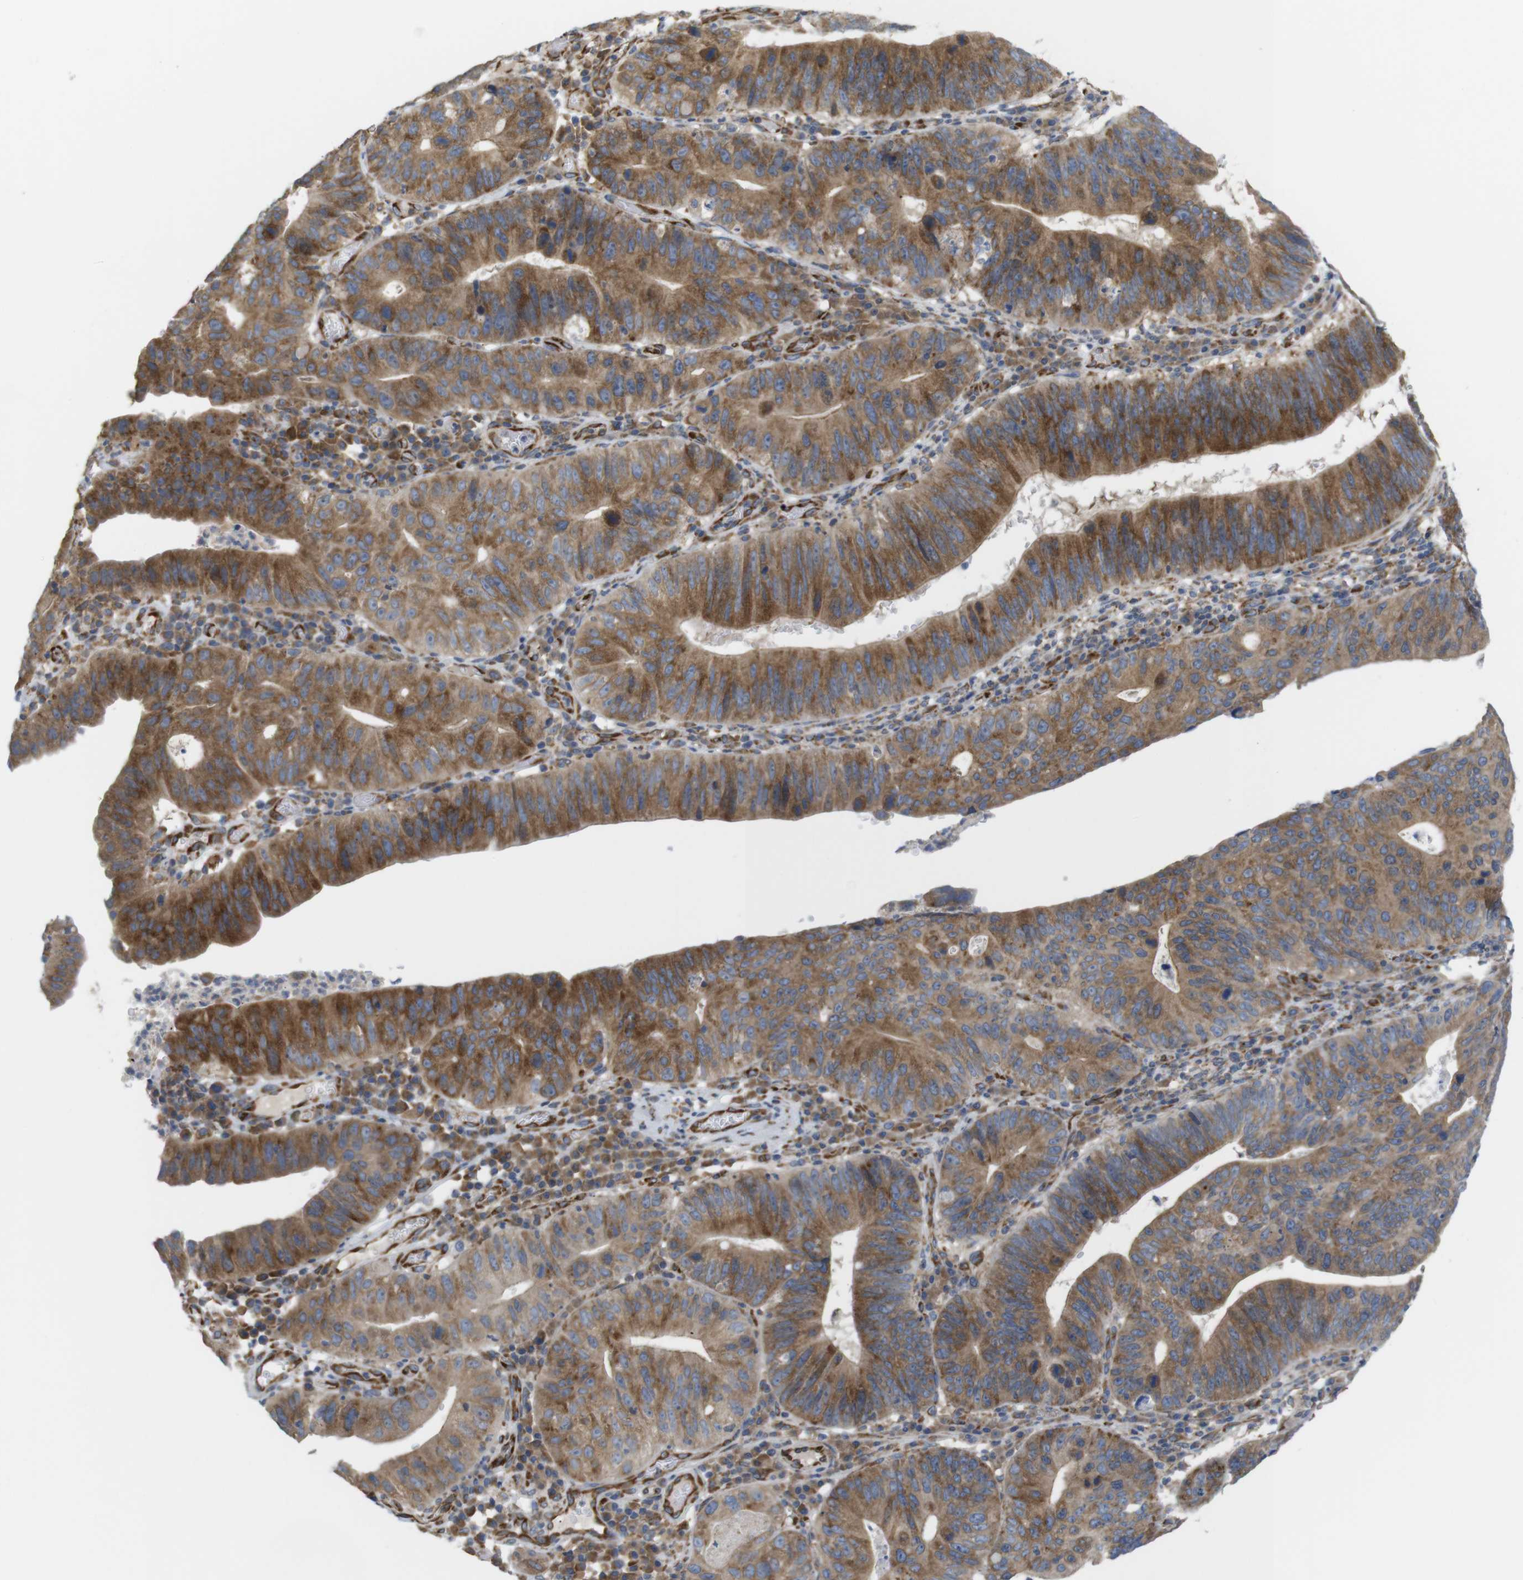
{"staining": {"intensity": "strong", "quantity": ">75%", "location": "cytoplasmic/membranous"}, "tissue": "stomach cancer", "cell_type": "Tumor cells", "image_type": "cancer", "snomed": [{"axis": "morphology", "description": "Adenocarcinoma, NOS"}, {"axis": "topography", "description": "Stomach"}], "caption": "The micrograph exhibits staining of stomach cancer, revealing strong cytoplasmic/membranous protein staining (brown color) within tumor cells.", "gene": "PCNX2", "patient": {"sex": "male", "age": 59}}